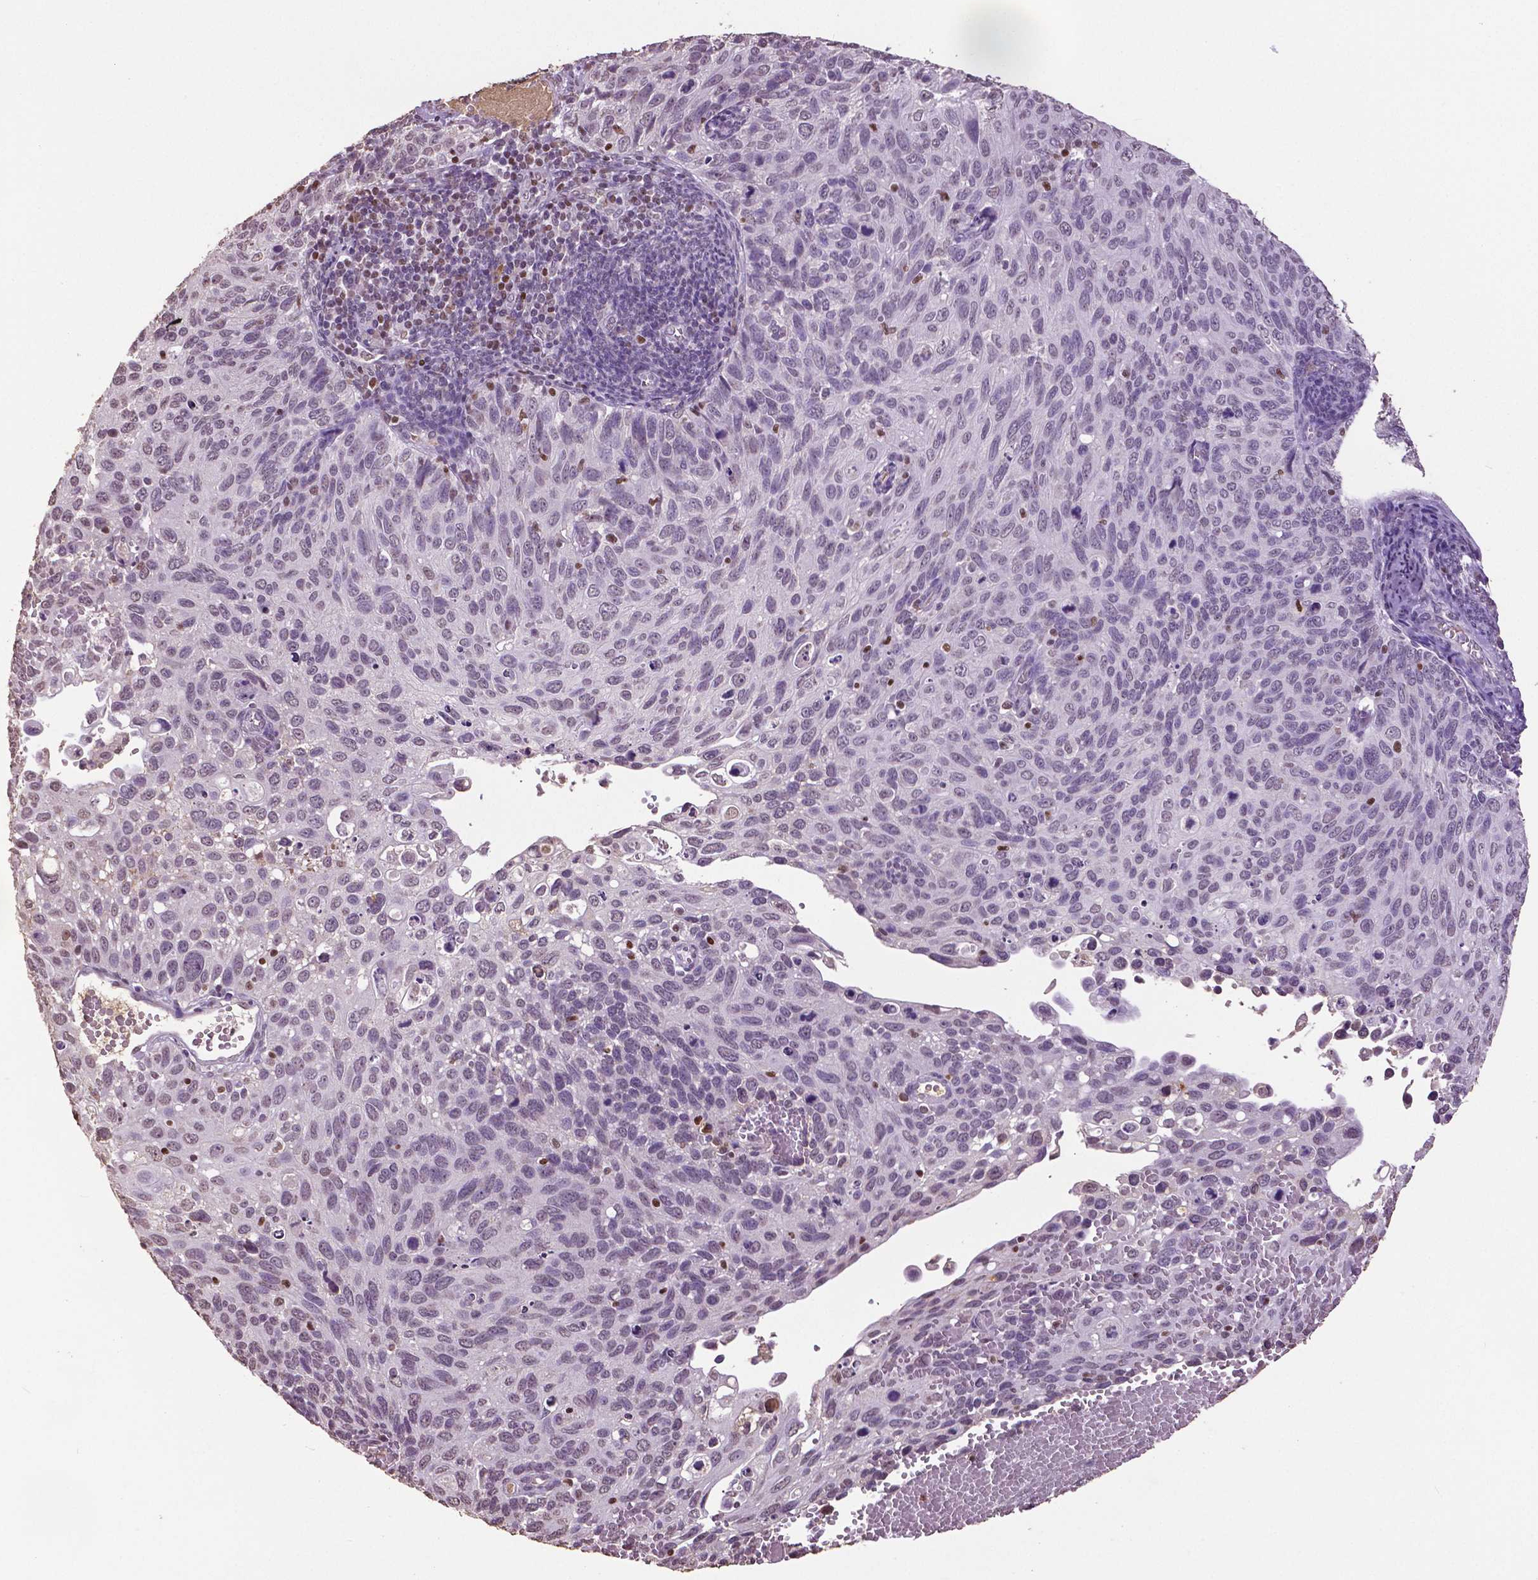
{"staining": {"intensity": "negative", "quantity": "none", "location": "none"}, "tissue": "cervical cancer", "cell_type": "Tumor cells", "image_type": "cancer", "snomed": [{"axis": "morphology", "description": "Squamous cell carcinoma, NOS"}, {"axis": "topography", "description": "Cervix"}], "caption": "Human cervical squamous cell carcinoma stained for a protein using IHC demonstrates no staining in tumor cells.", "gene": "RUNX3", "patient": {"sex": "female", "age": 70}}